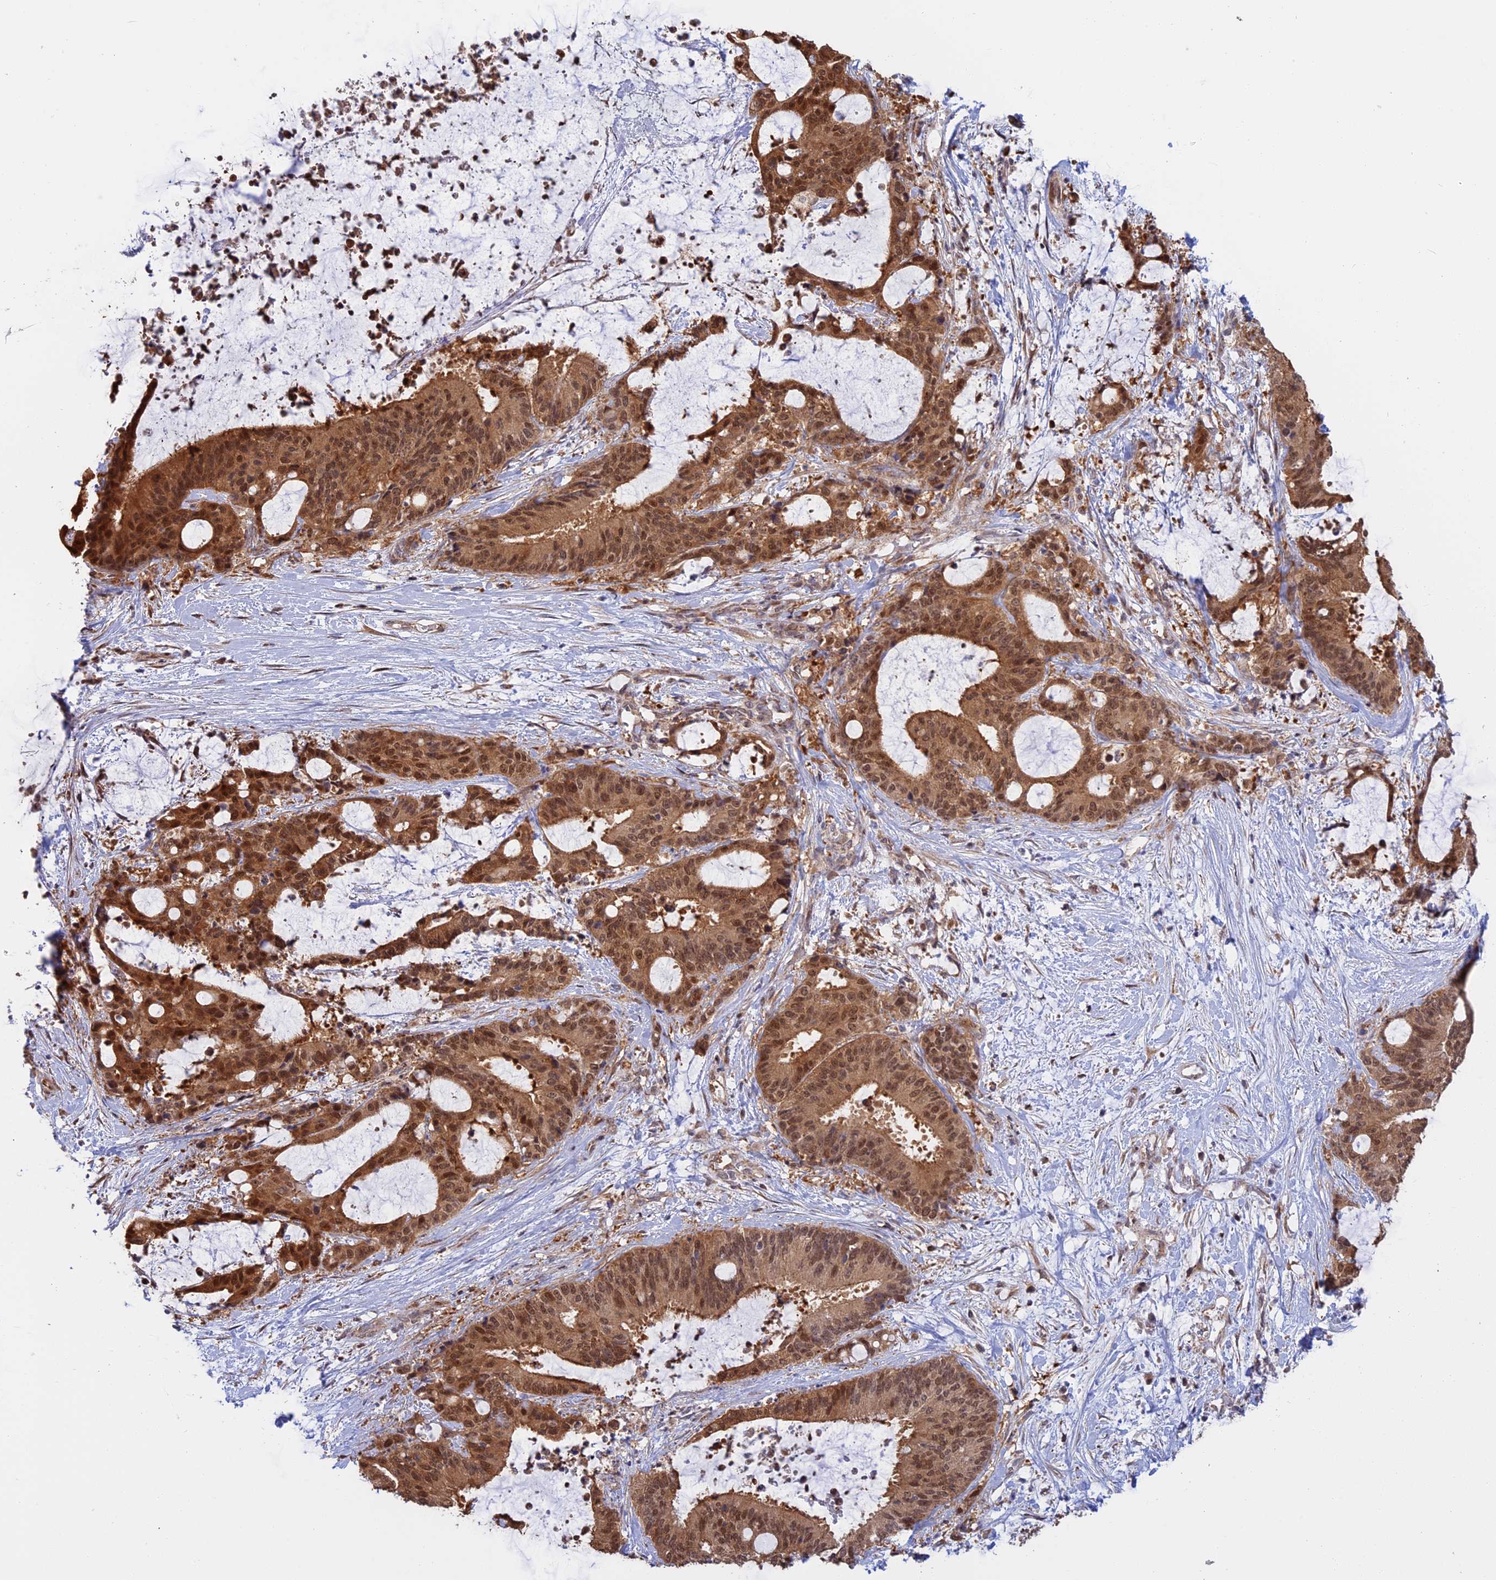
{"staining": {"intensity": "strong", "quantity": ">75%", "location": "cytoplasmic/membranous,nuclear"}, "tissue": "liver cancer", "cell_type": "Tumor cells", "image_type": "cancer", "snomed": [{"axis": "morphology", "description": "Normal tissue, NOS"}, {"axis": "morphology", "description": "Cholangiocarcinoma"}, {"axis": "topography", "description": "Liver"}, {"axis": "topography", "description": "Peripheral nerve tissue"}], "caption": "The image shows a brown stain indicating the presence of a protein in the cytoplasmic/membranous and nuclear of tumor cells in liver cancer (cholangiocarcinoma).", "gene": "GSKIP", "patient": {"sex": "female", "age": 73}}